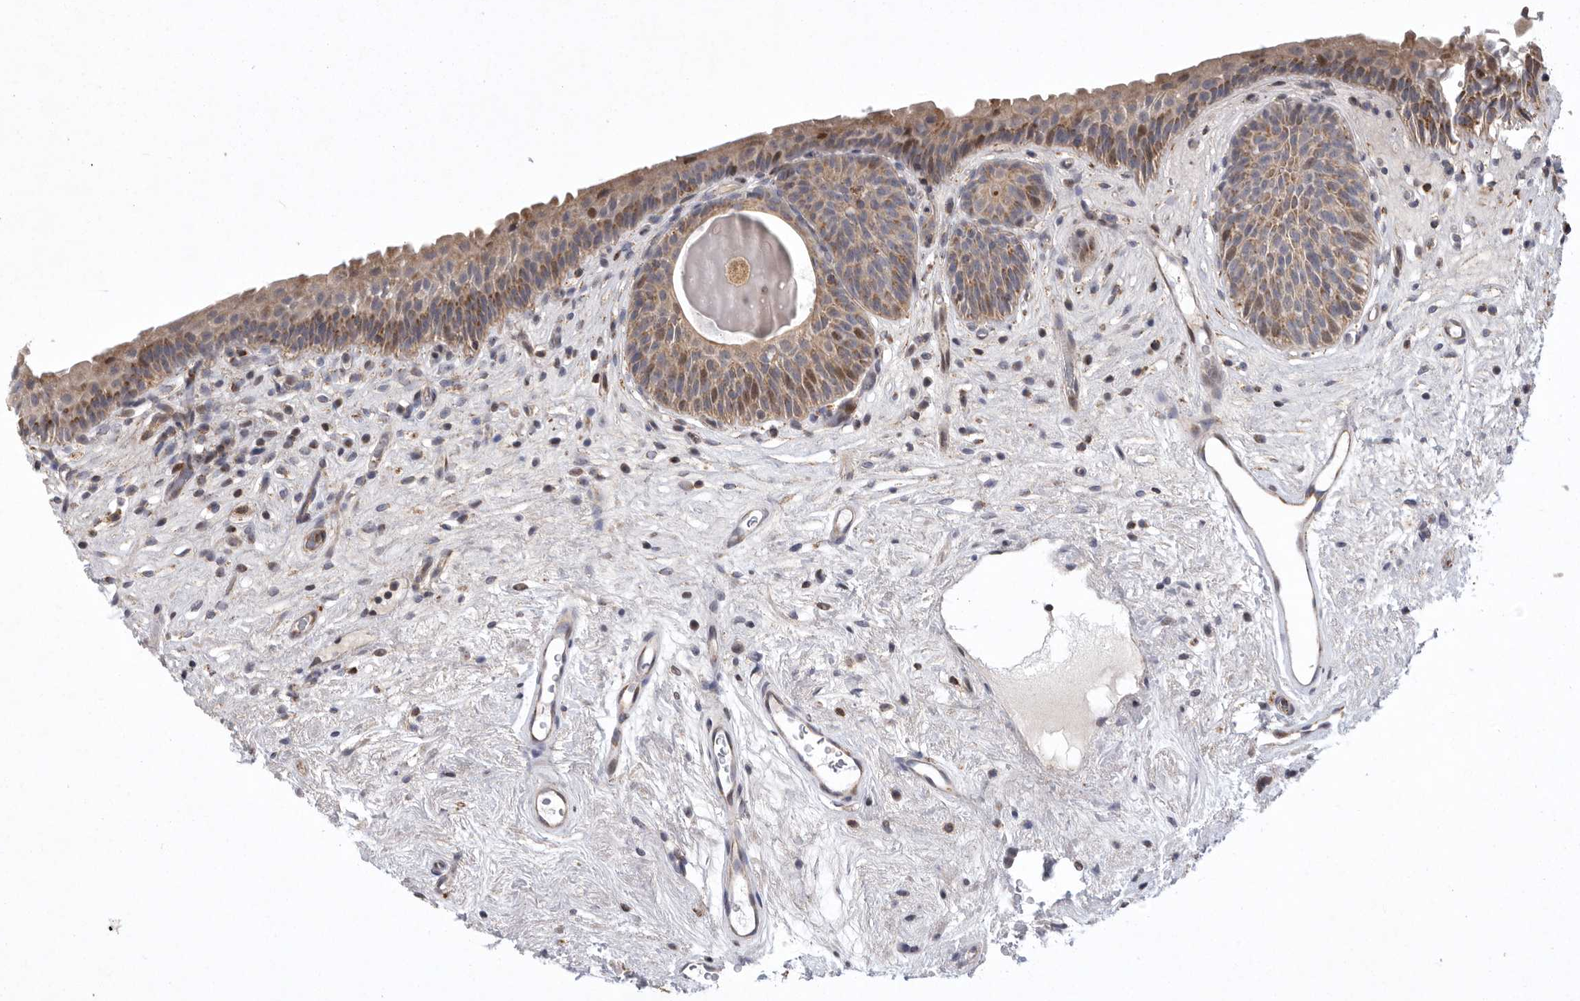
{"staining": {"intensity": "moderate", "quantity": "25%-75%", "location": "cytoplasmic/membranous"}, "tissue": "urinary bladder", "cell_type": "Urothelial cells", "image_type": "normal", "snomed": [{"axis": "morphology", "description": "Normal tissue, NOS"}, {"axis": "topography", "description": "Urinary bladder"}], "caption": "A brown stain labels moderate cytoplasmic/membranous expression of a protein in urothelial cells of unremarkable human urinary bladder. (Brightfield microscopy of DAB IHC at high magnification).", "gene": "MPZL1", "patient": {"sex": "male", "age": 83}}